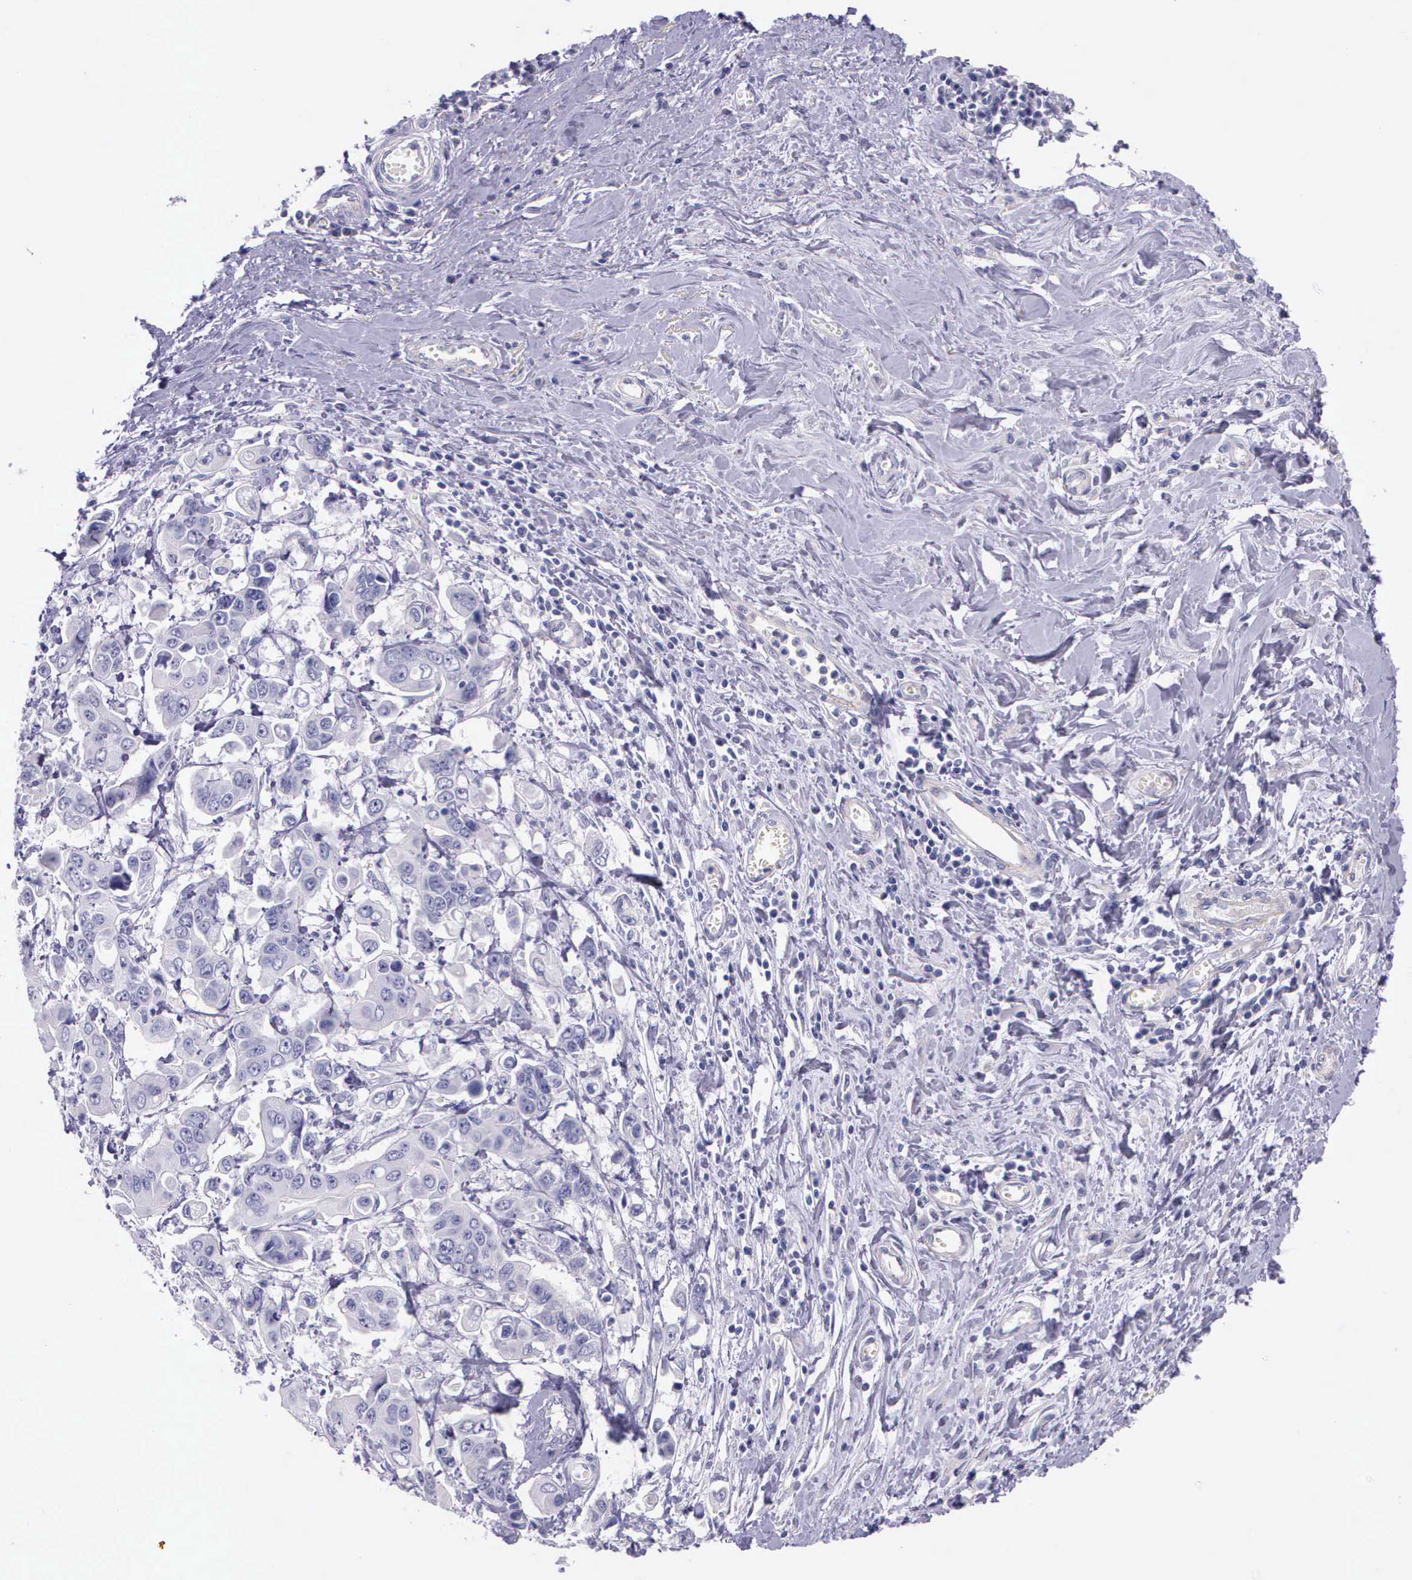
{"staining": {"intensity": "negative", "quantity": "none", "location": "none"}, "tissue": "stomach cancer", "cell_type": "Tumor cells", "image_type": "cancer", "snomed": [{"axis": "morphology", "description": "Adenocarcinoma, NOS"}, {"axis": "topography", "description": "Stomach, upper"}], "caption": "Immunohistochemical staining of human stomach adenocarcinoma shows no significant expression in tumor cells. The staining is performed using DAB brown chromogen with nuclei counter-stained in using hematoxylin.", "gene": "THSD7A", "patient": {"sex": "male", "age": 80}}